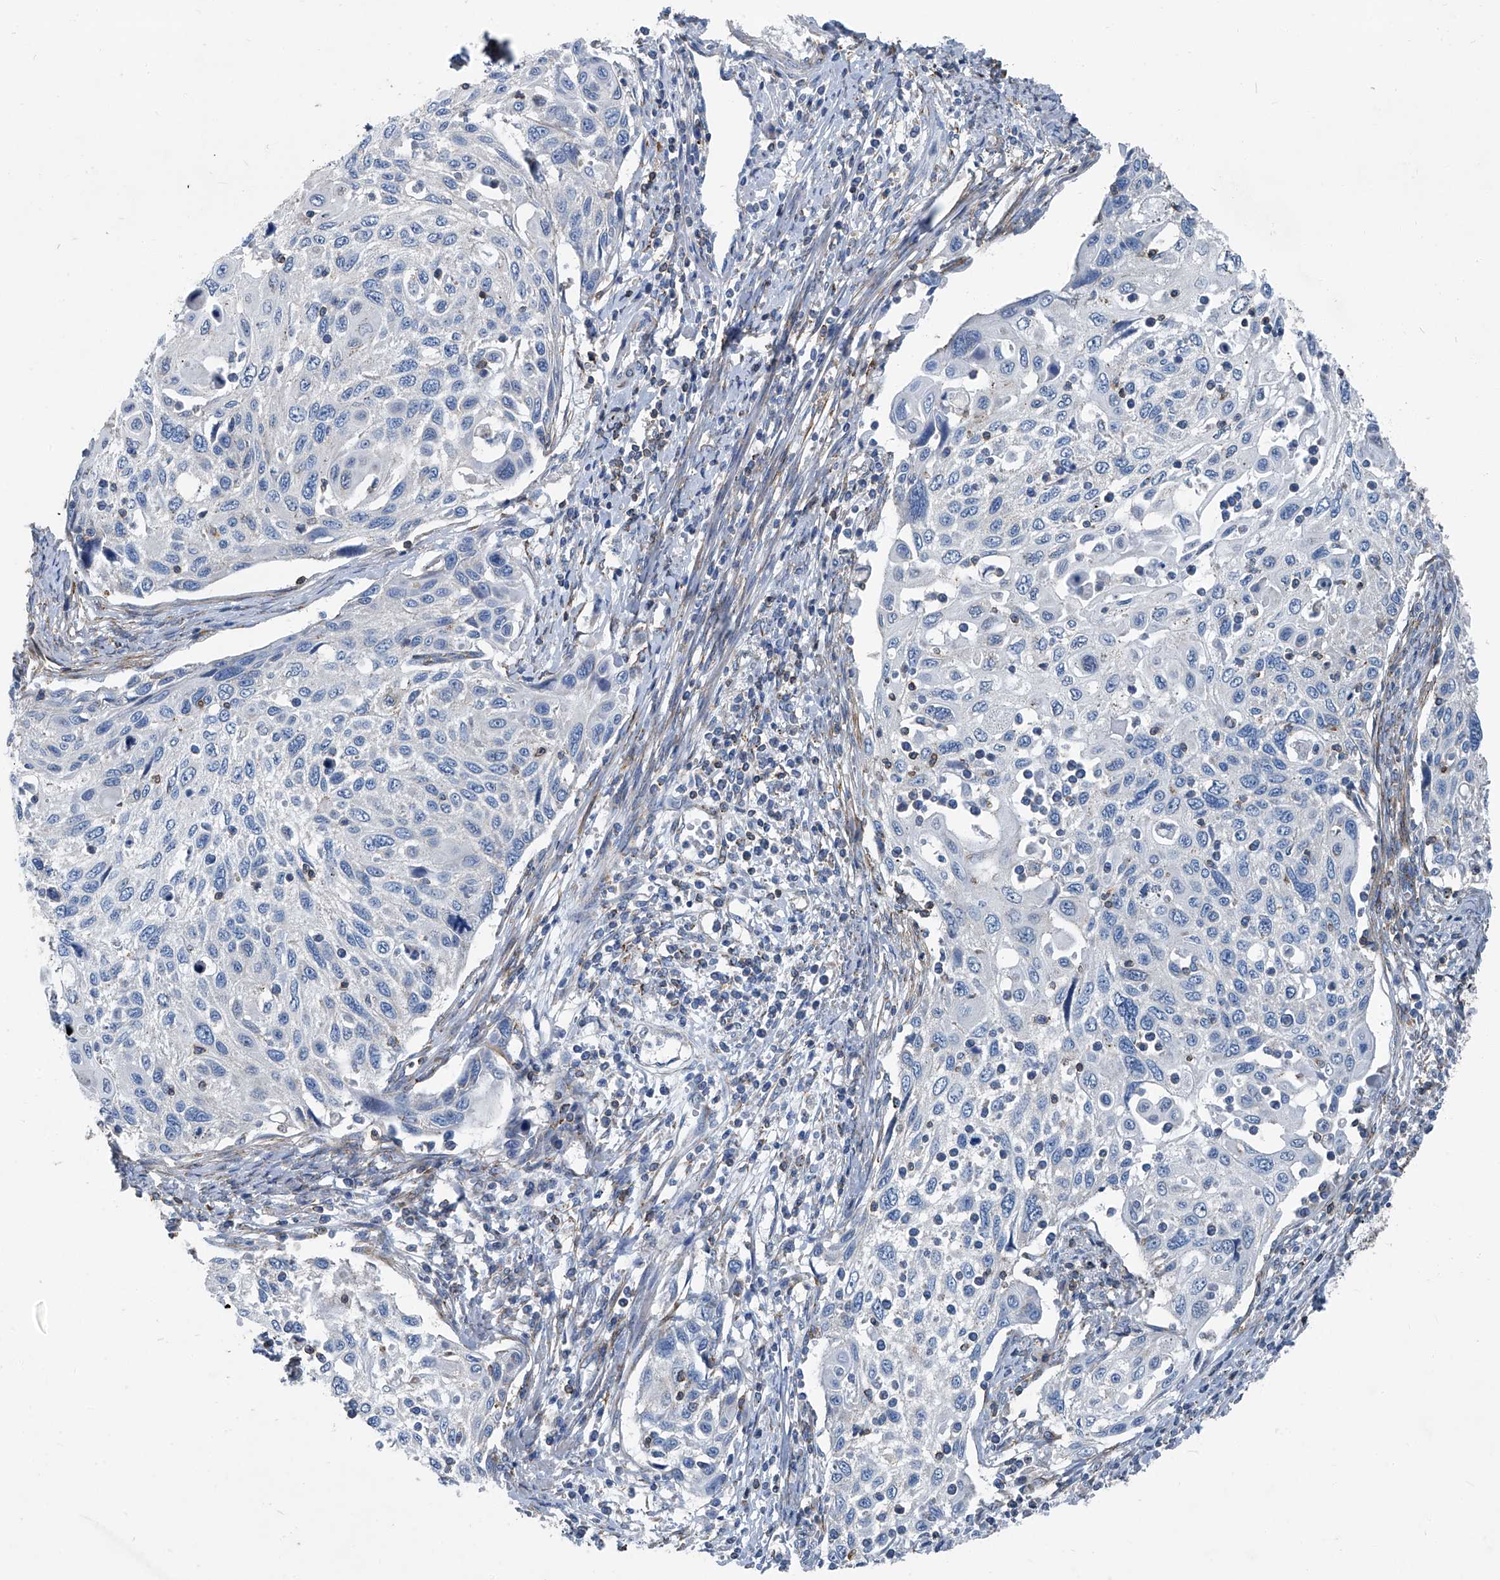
{"staining": {"intensity": "negative", "quantity": "none", "location": "none"}, "tissue": "cervical cancer", "cell_type": "Tumor cells", "image_type": "cancer", "snomed": [{"axis": "morphology", "description": "Squamous cell carcinoma, NOS"}, {"axis": "topography", "description": "Cervix"}], "caption": "This is an immunohistochemistry (IHC) image of human cervical squamous cell carcinoma. There is no expression in tumor cells.", "gene": "SEPTIN7", "patient": {"sex": "female", "age": 70}}